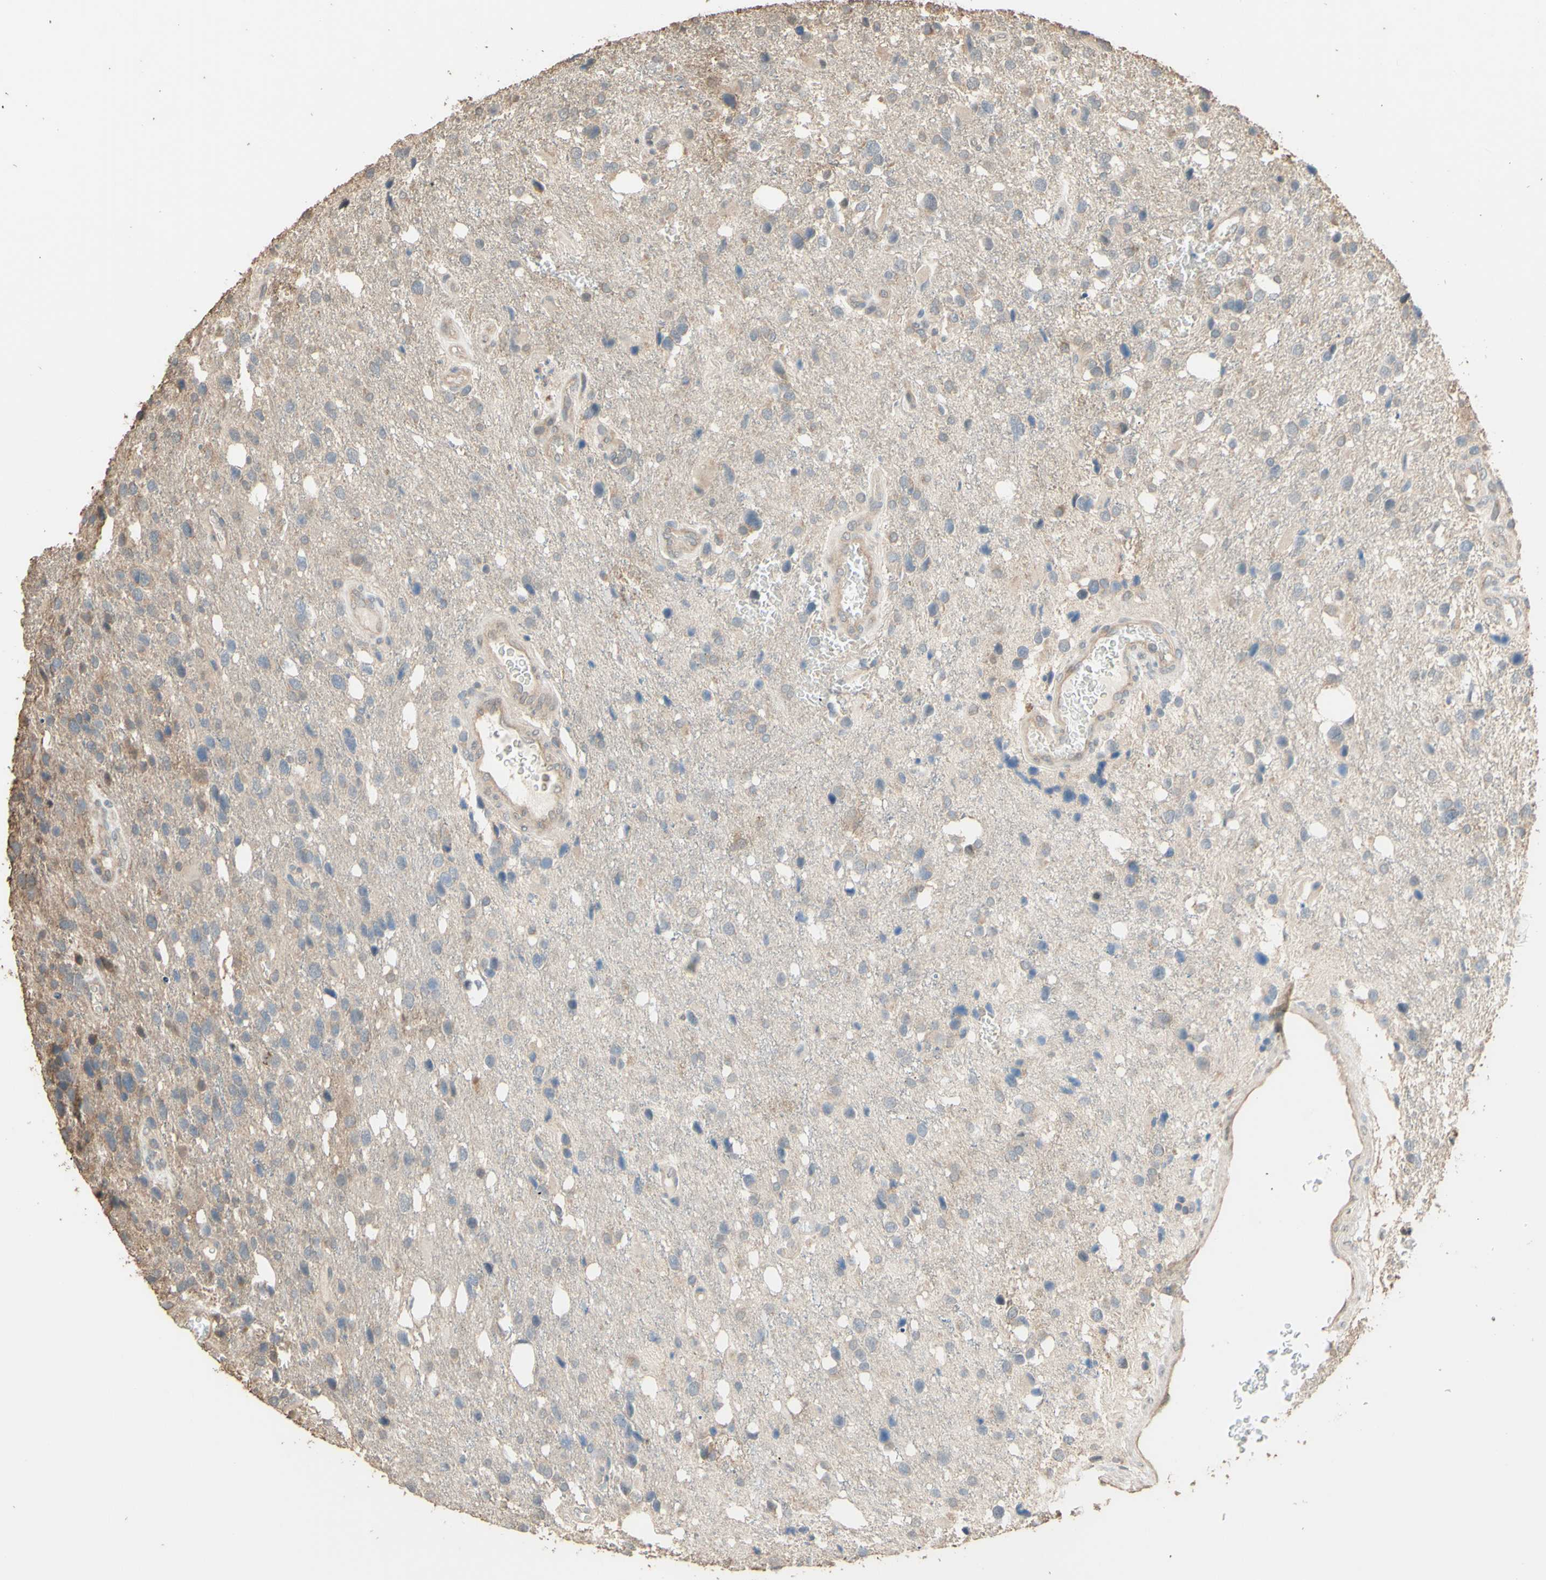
{"staining": {"intensity": "weak", "quantity": "25%-75%", "location": "cytoplasmic/membranous"}, "tissue": "glioma", "cell_type": "Tumor cells", "image_type": "cancer", "snomed": [{"axis": "morphology", "description": "Glioma, malignant, High grade"}, {"axis": "topography", "description": "Brain"}], "caption": "Immunohistochemistry (IHC) (DAB (3,3'-diaminobenzidine)) staining of human glioma demonstrates weak cytoplasmic/membranous protein positivity in approximately 25%-75% of tumor cells.", "gene": "SMIM19", "patient": {"sex": "female", "age": 58}}